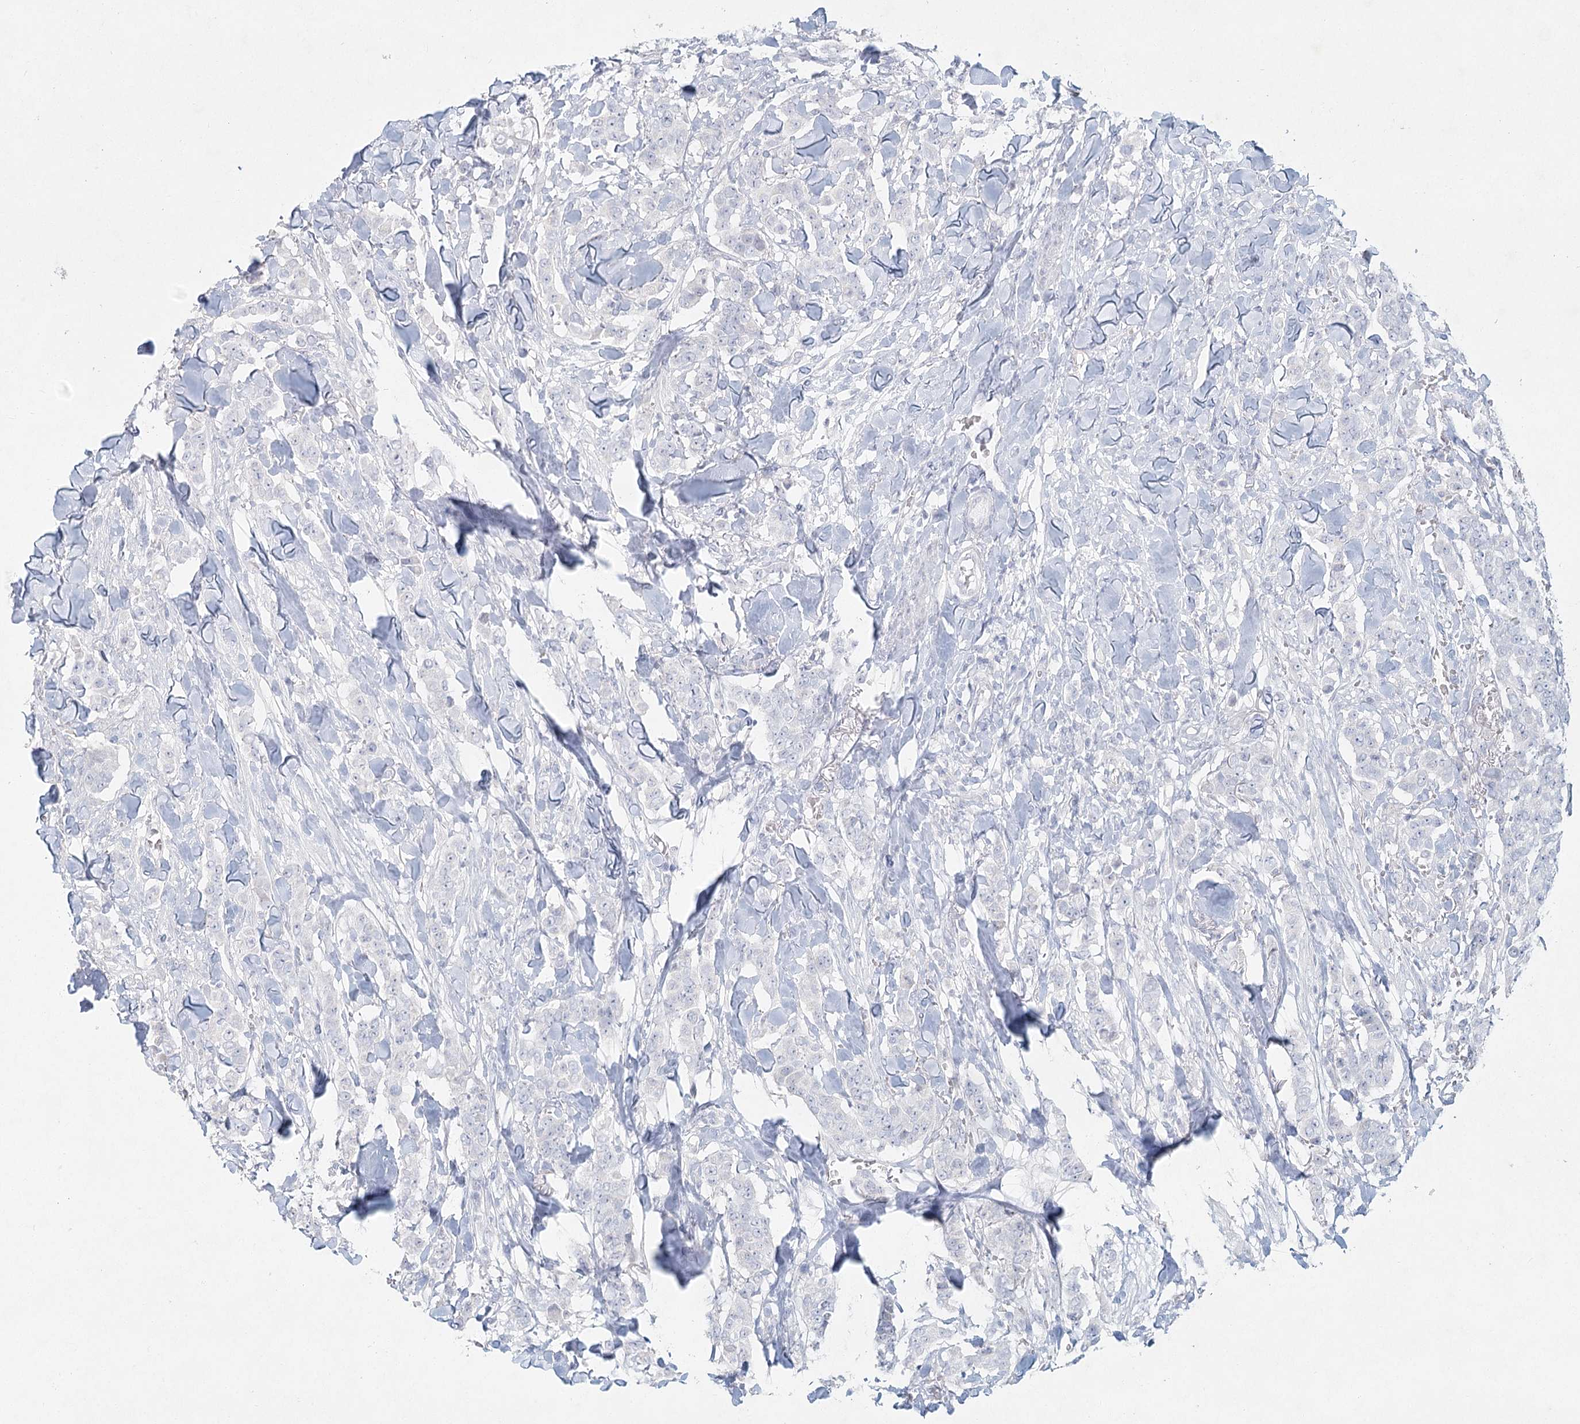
{"staining": {"intensity": "negative", "quantity": "none", "location": "none"}, "tissue": "breast cancer", "cell_type": "Tumor cells", "image_type": "cancer", "snomed": [{"axis": "morphology", "description": "Duct carcinoma"}, {"axis": "topography", "description": "Breast"}], "caption": "The image demonstrates no significant positivity in tumor cells of breast invasive ductal carcinoma. (DAB IHC visualized using brightfield microscopy, high magnification).", "gene": "LRP2BP", "patient": {"sex": "female", "age": 40}}